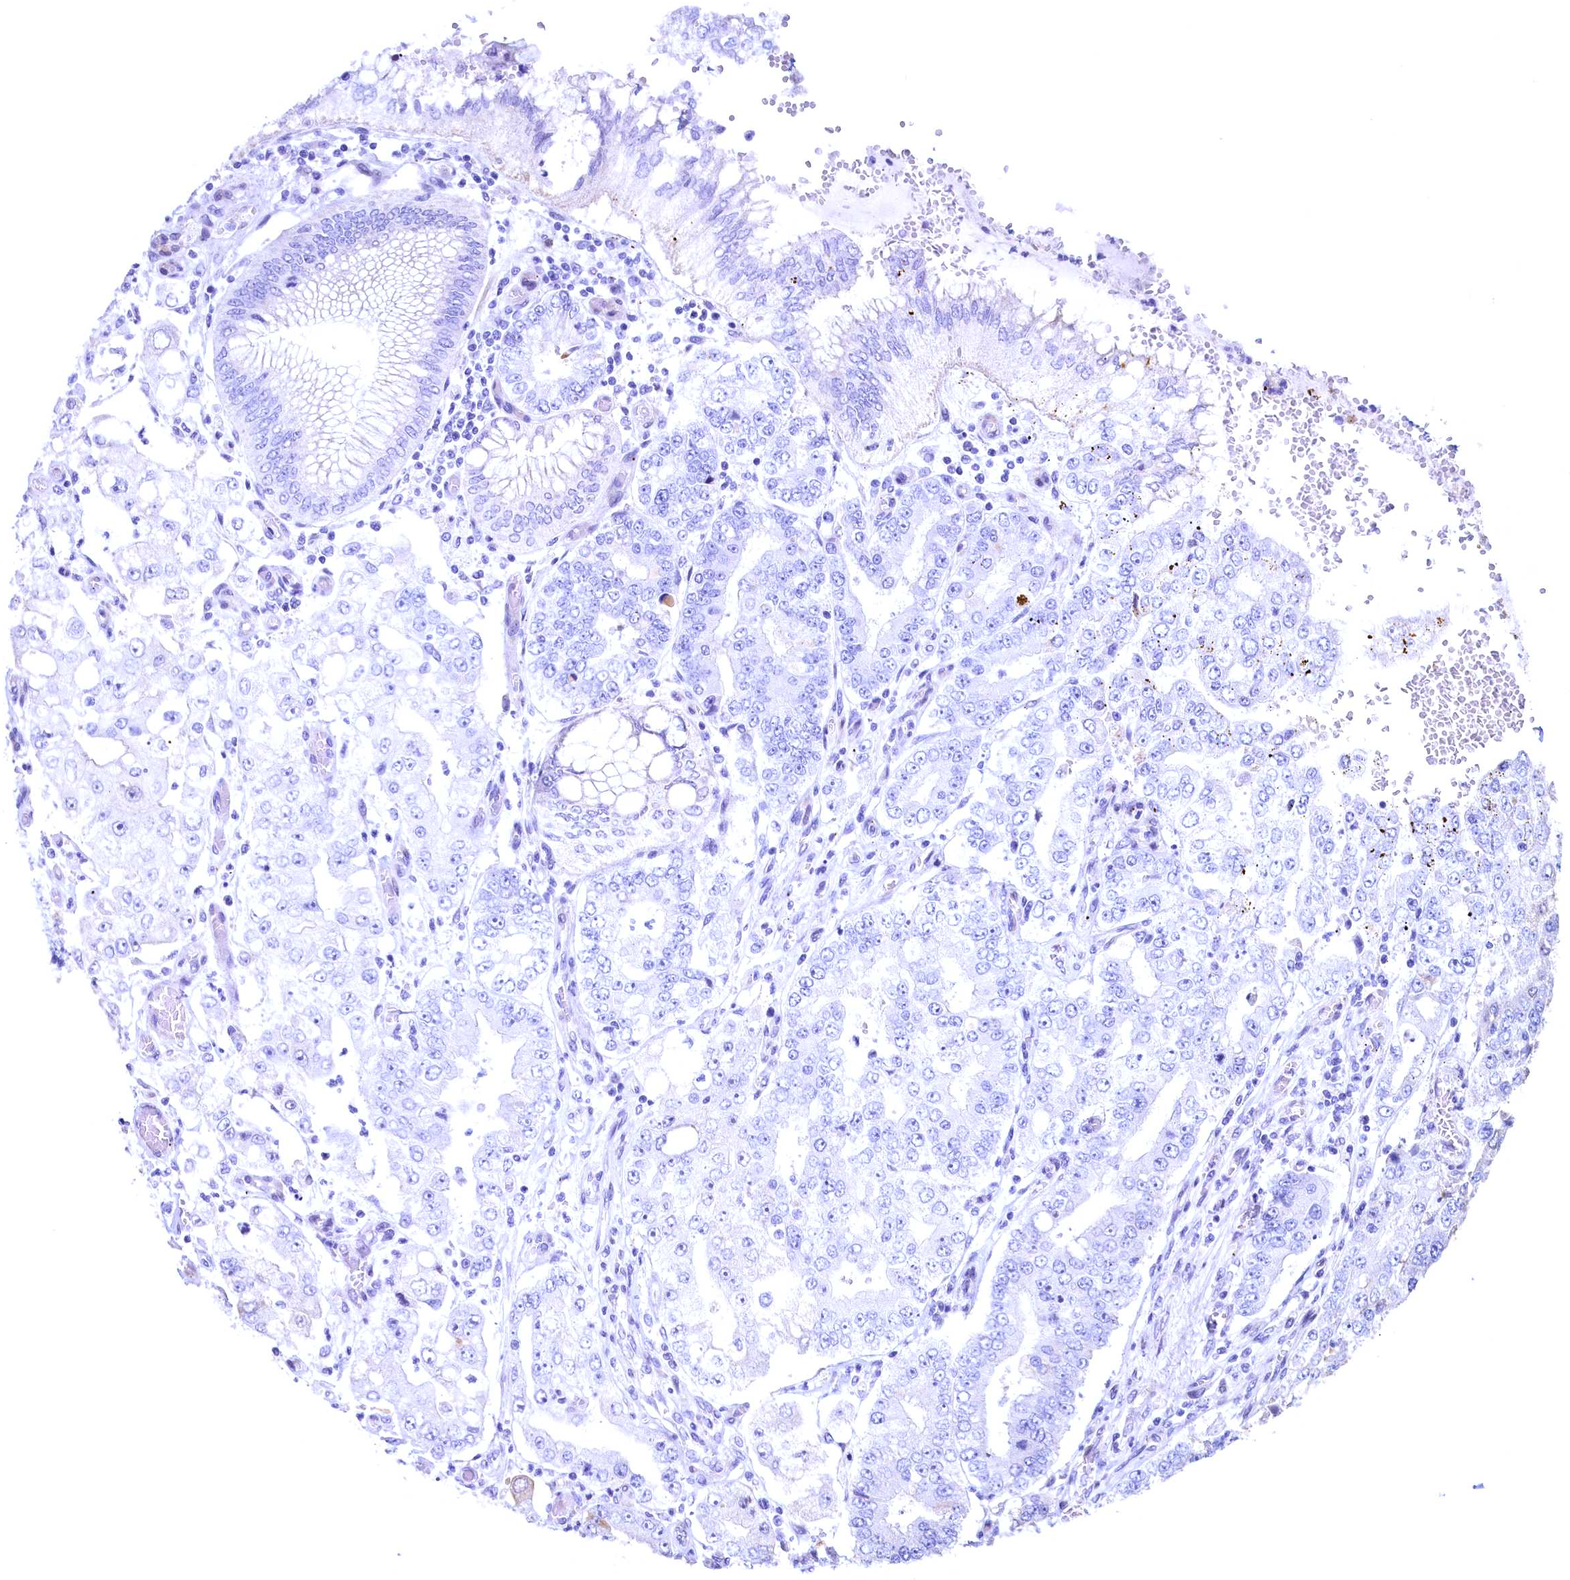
{"staining": {"intensity": "negative", "quantity": "none", "location": "none"}, "tissue": "stomach cancer", "cell_type": "Tumor cells", "image_type": "cancer", "snomed": [{"axis": "morphology", "description": "Adenocarcinoma, NOS"}, {"axis": "topography", "description": "Stomach"}], "caption": "A micrograph of human stomach adenocarcinoma is negative for staining in tumor cells.", "gene": "MAP1LC3A", "patient": {"sex": "male", "age": 76}}